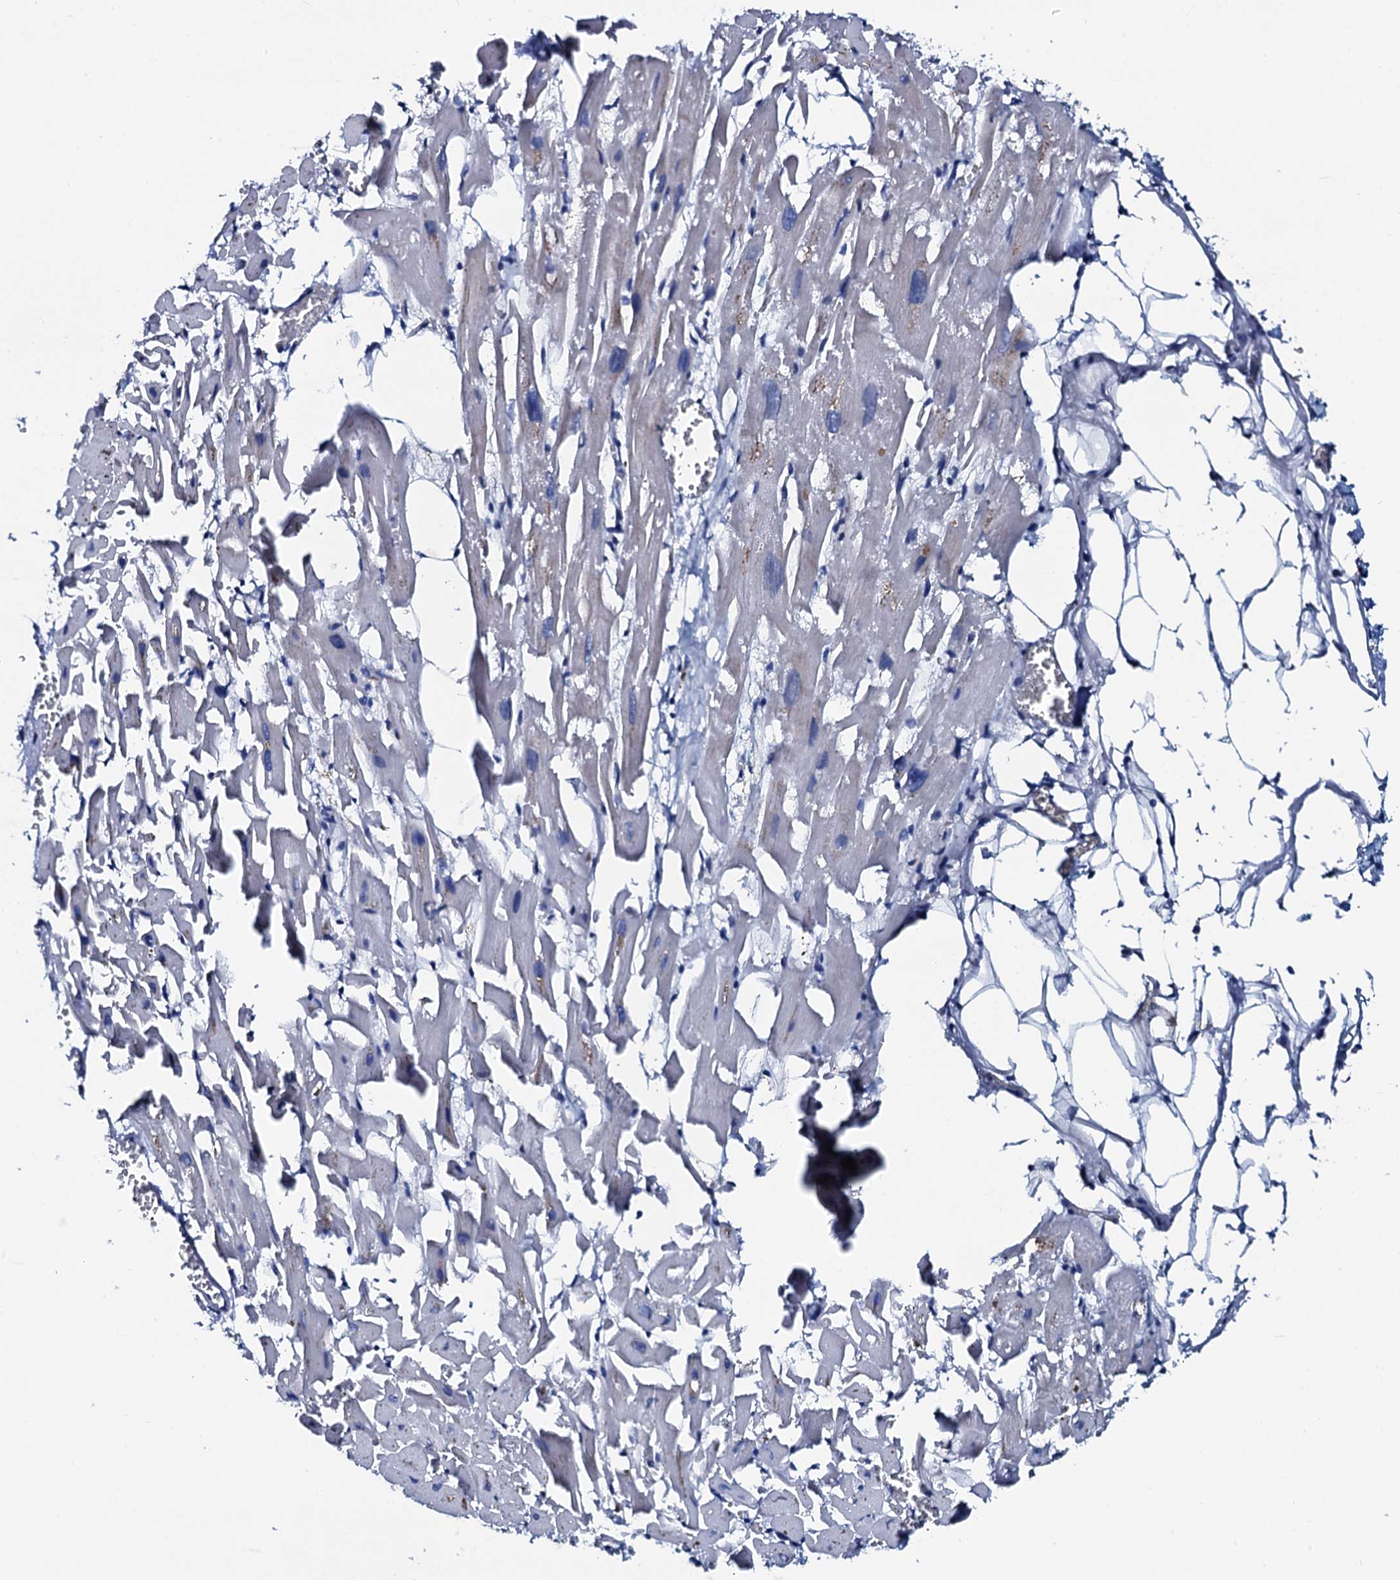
{"staining": {"intensity": "negative", "quantity": "none", "location": "none"}, "tissue": "heart muscle", "cell_type": "Cardiomyocytes", "image_type": "normal", "snomed": [{"axis": "morphology", "description": "Normal tissue, NOS"}, {"axis": "topography", "description": "Heart"}], "caption": "This is a image of immunohistochemistry staining of benign heart muscle, which shows no staining in cardiomyocytes.", "gene": "GYS2", "patient": {"sex": "female", "age": 64}}